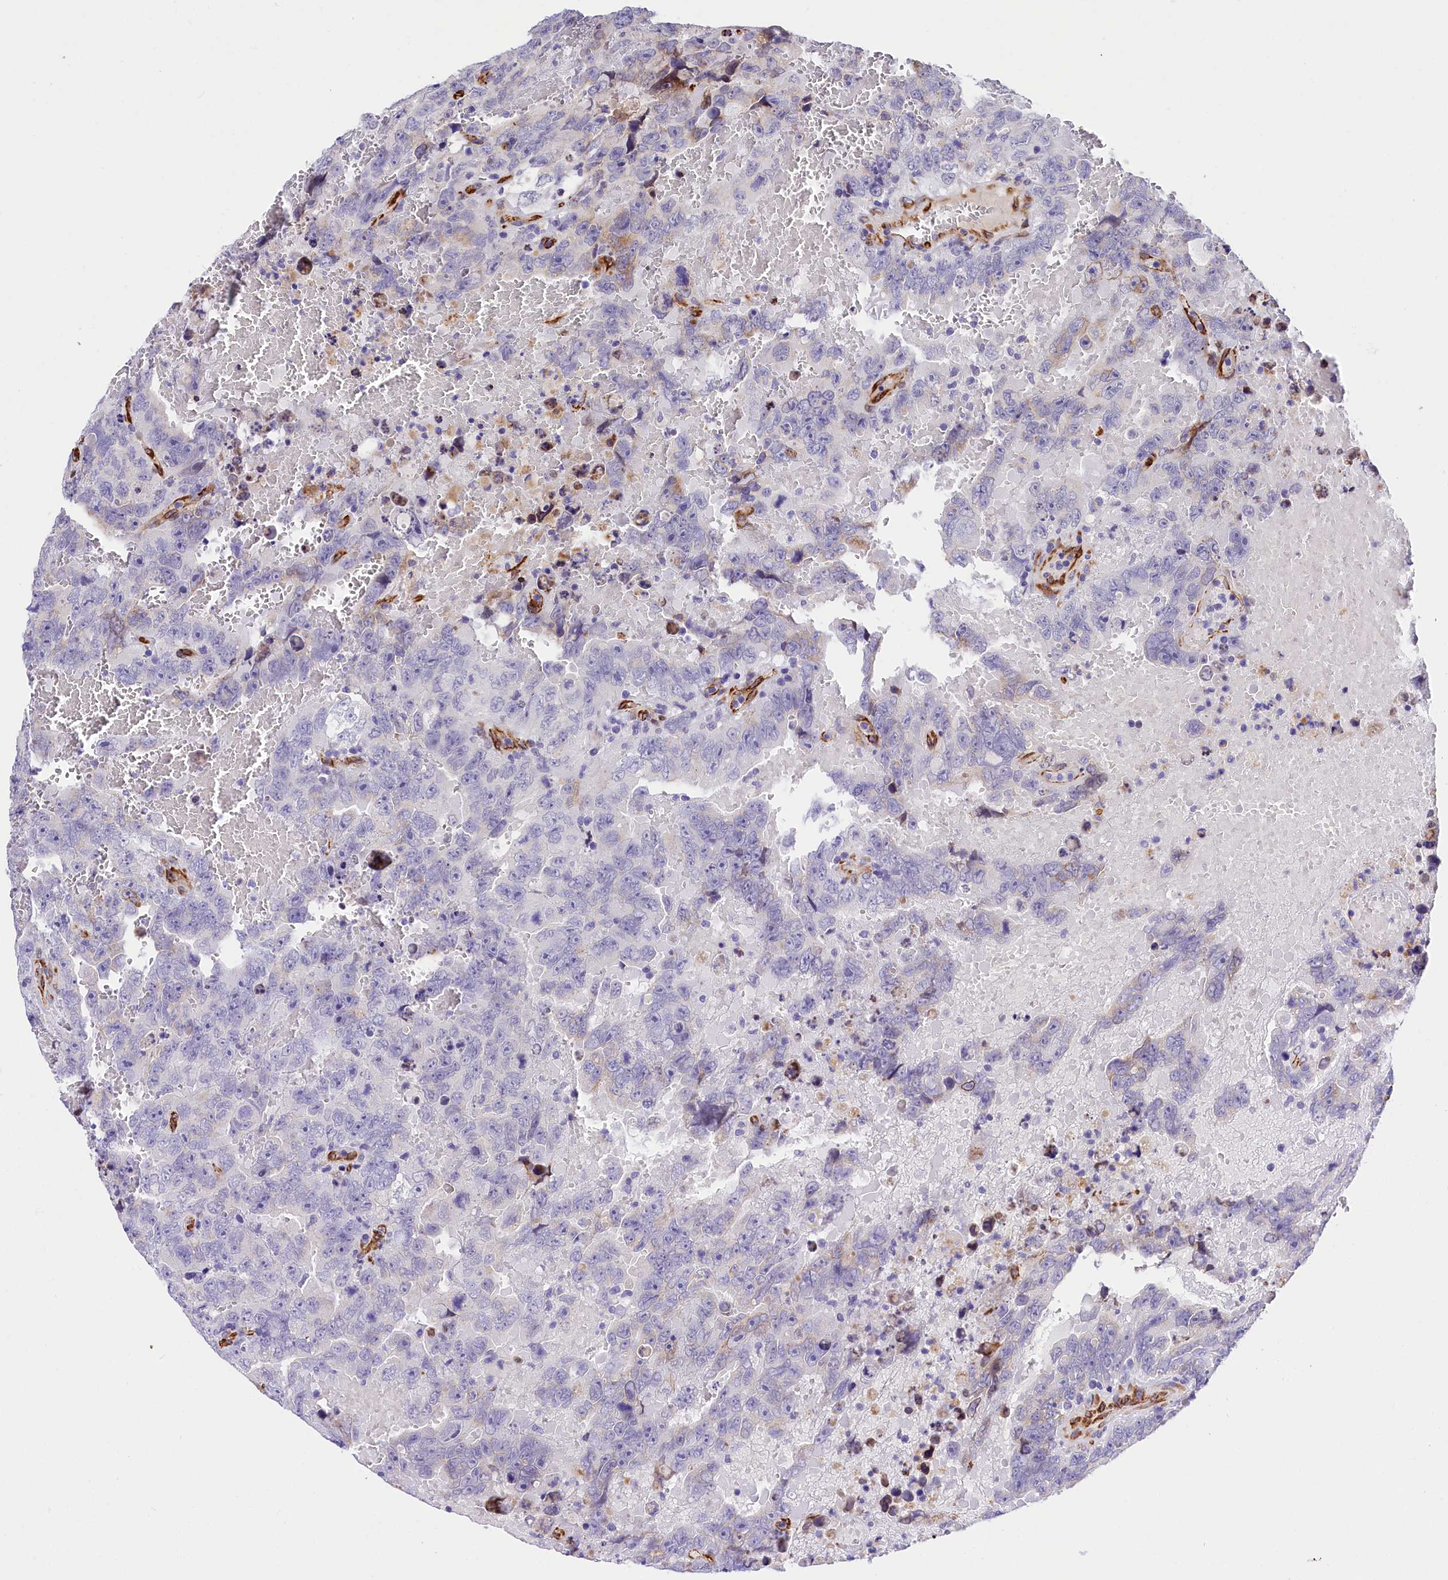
{"staining": {"intensity": "negative", "quantity": "none", "location": "none"}, "tissue": "testis cancer", "cell_type": "Tumor cells", "image_type": "cancer", "snomed": [{"axis": "morphology", "description": "Carcinoma, Embryonal, NOS"}, {"axis": "topography", "description": "Testis"}], "caption": "High magnification brightfield microscopy of embryonal carcinoma (testis) stained with DAB (brown) and counterstained with hematoxylin (blue): tumor cells show no significant positivity.", "gene": "ITGA1", "patient": {"sex": "male", "age": 45}}